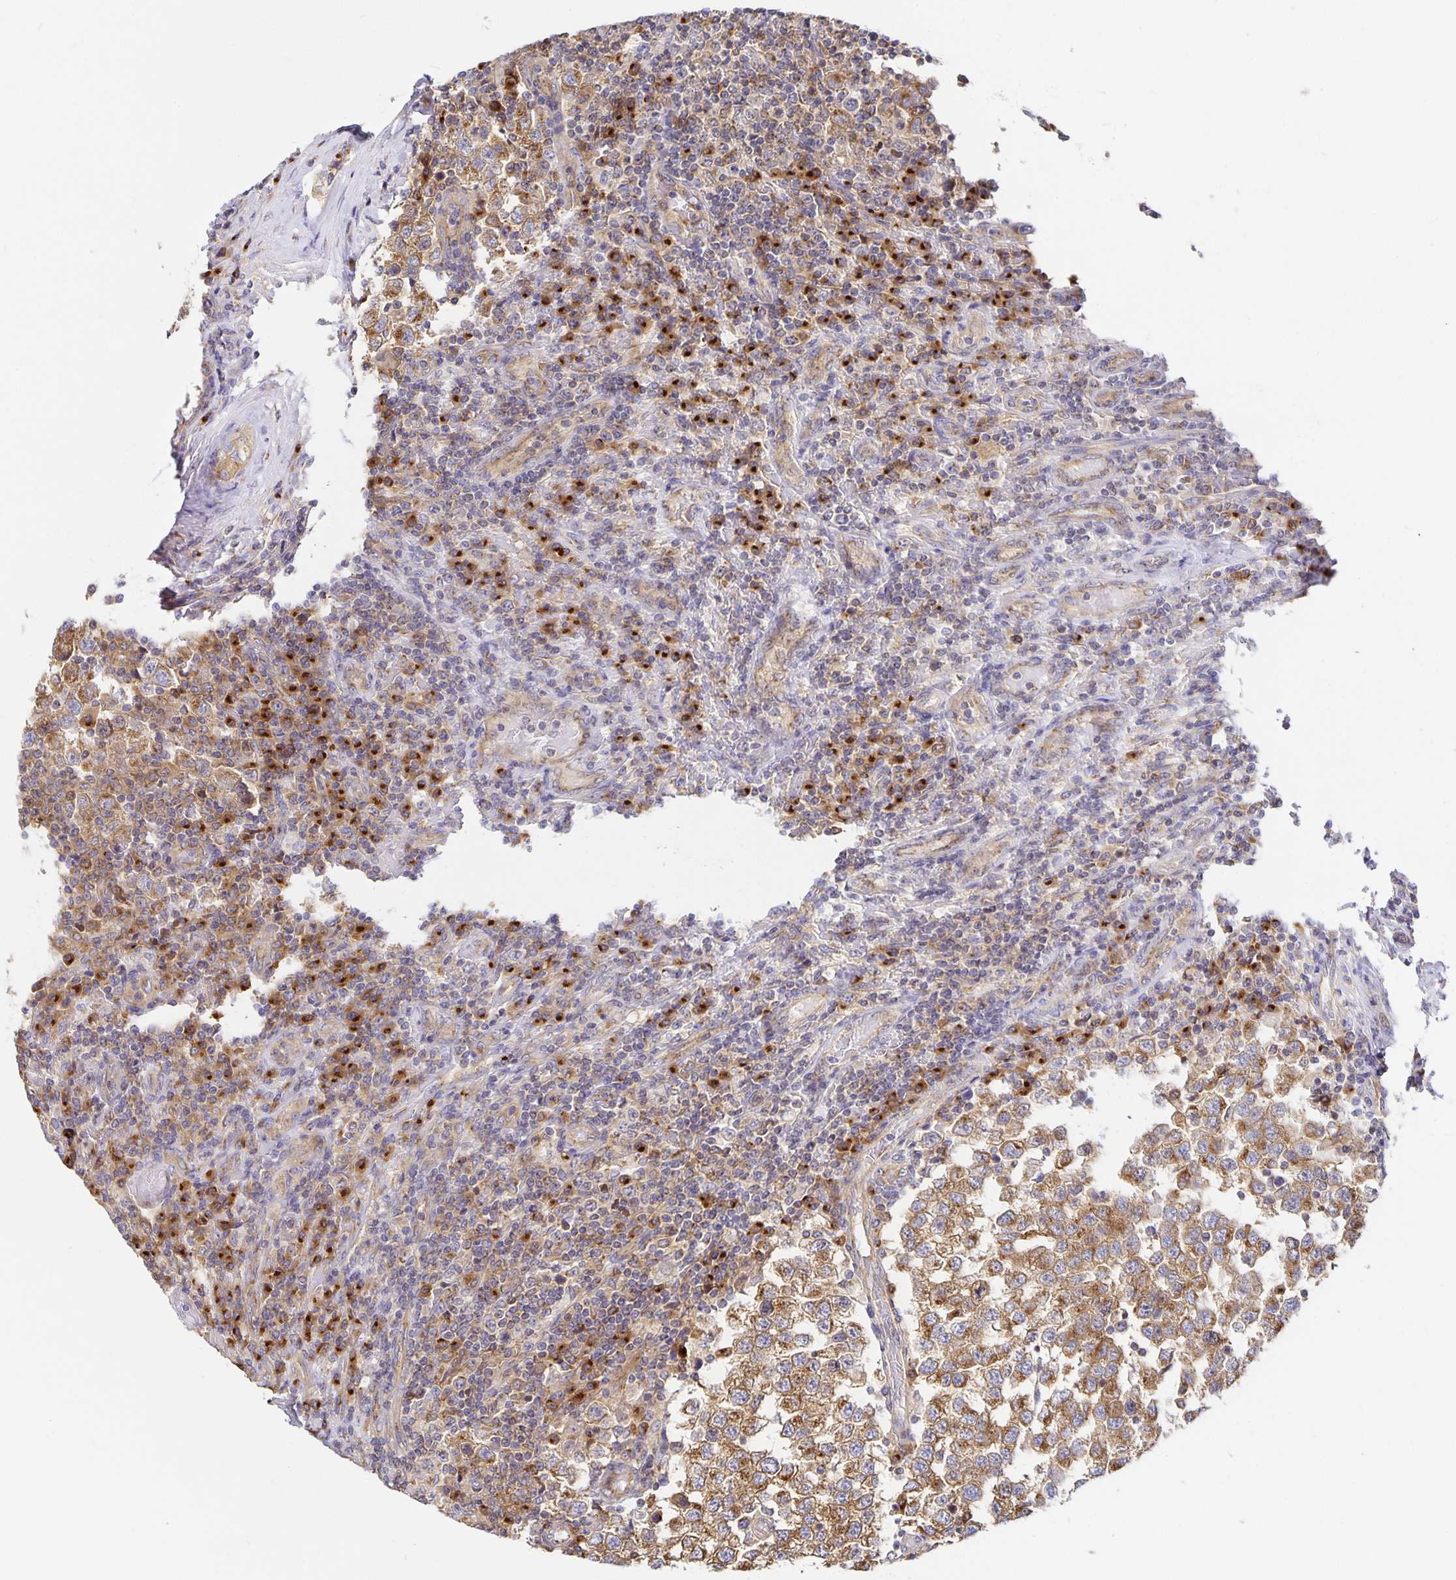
{"staining": {"intensity": "moderate", "quantity": ">75%", "location": "cytoplasmic/membranous"}, "tissue": "testis cancer", "cell_type": "Tumor cells", "image_type": "cancer", "snomed": [{"axis": "morphology", "description": "Seminoma, NOS"}, {"axis": "topography", "description": "Testis"}], "caption": "Protein expression analysis of human seminoma (testis) reveals moderate cytoplasmic/membranous positivity in approximately >75% of tumor cells. (DAB (3,3'-diaminobenzidine) IHC with brightfield microscopy, high magnification).", "gene": "USO1", "patient": {"sex": "male", "age": 34}}